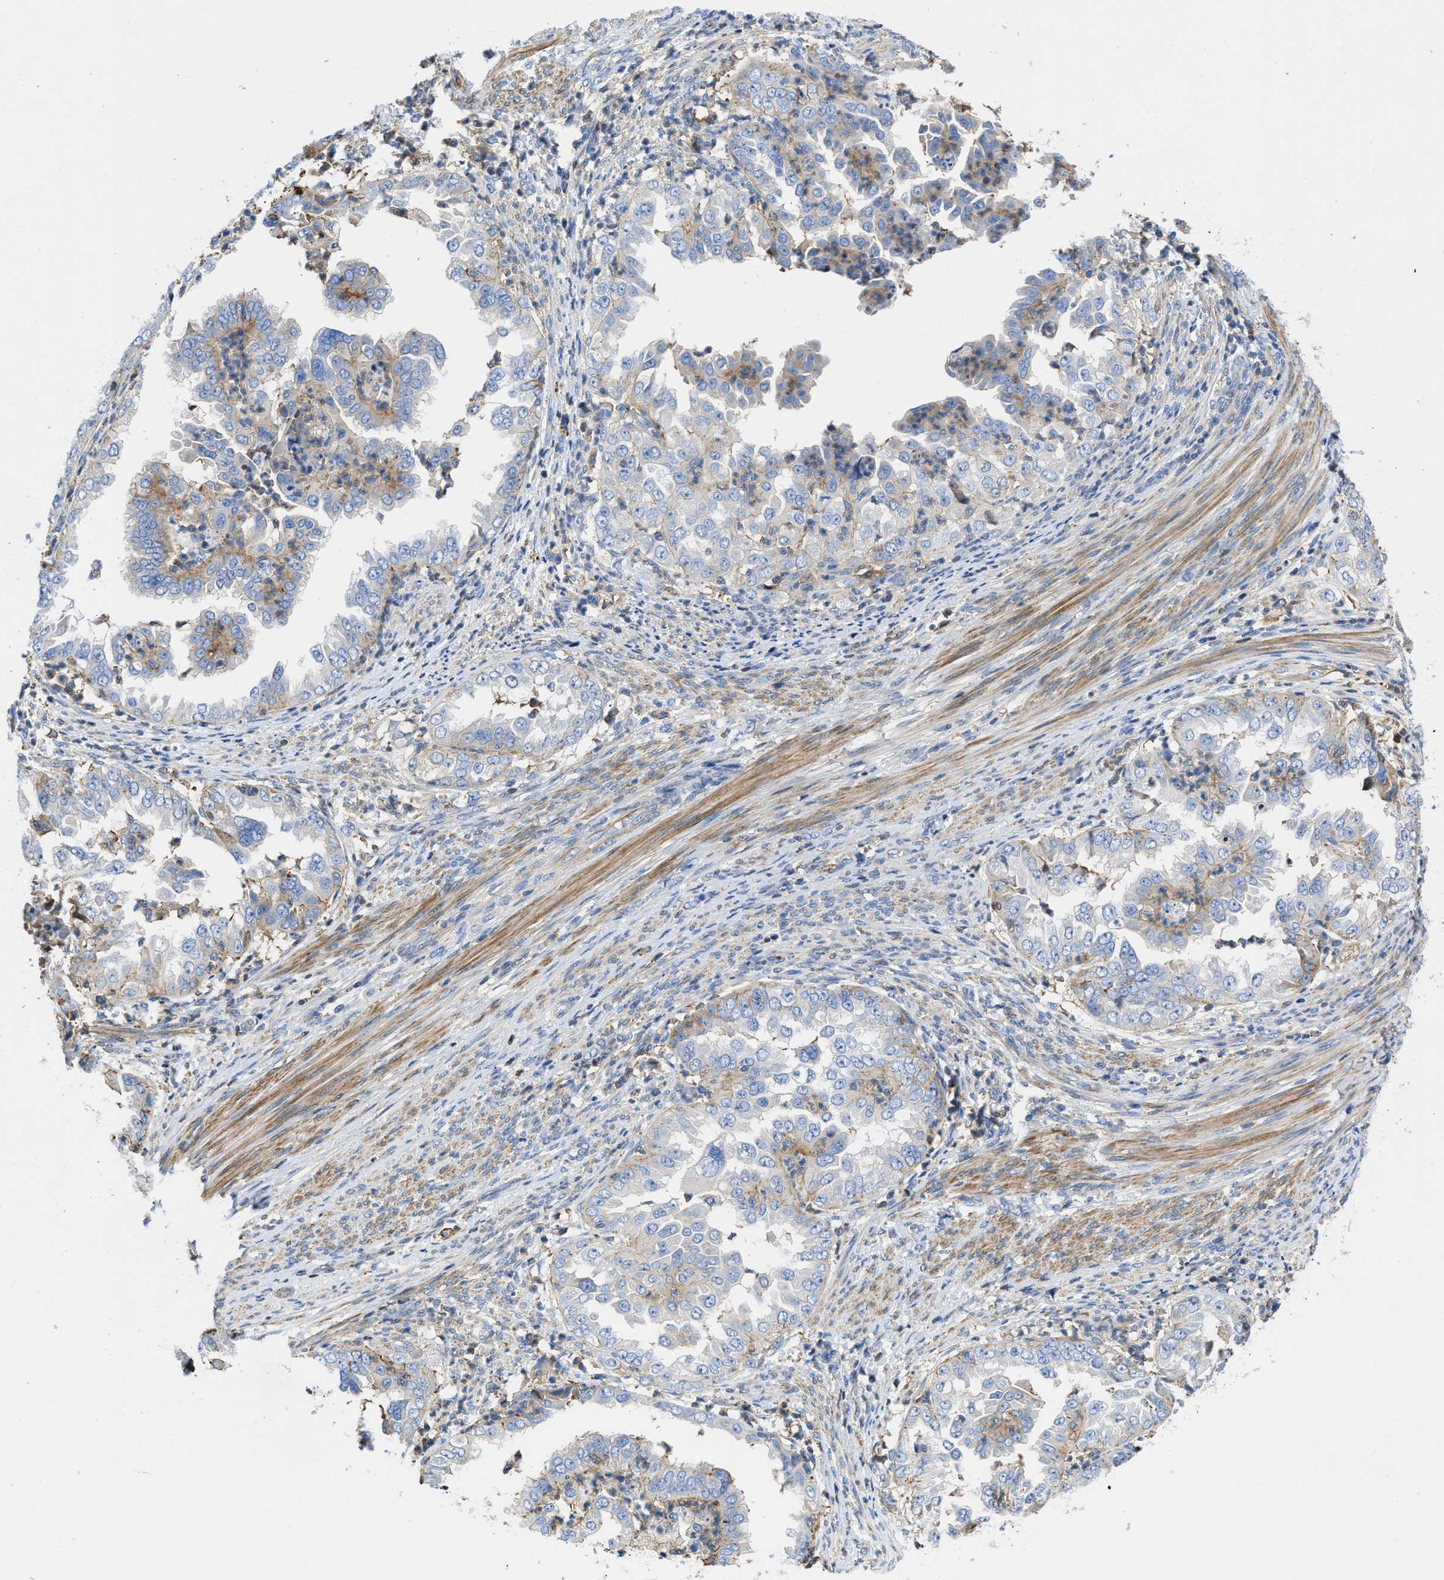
{"staining": {"intensity": "weak", "quantity": "<25%", "location": "cytoplasmic/membranous"}, "tissue": "endometrial cancer", "cell_type": "Tumor cells", "image_type": "cancer", "snomed": [{"axis": "morphology", "description": "Adenocarcinoma, NOS"}, {"axis": "topography", "description": "Endometrium"}], "caption": "Adenocarcinoma (endometrial) stained for a protein using immunohistochemistry (IHC) shows no positivity tumor cells.", "gene": "ATP6V0D1", "patient": {"sex": "female", "age": 85}}